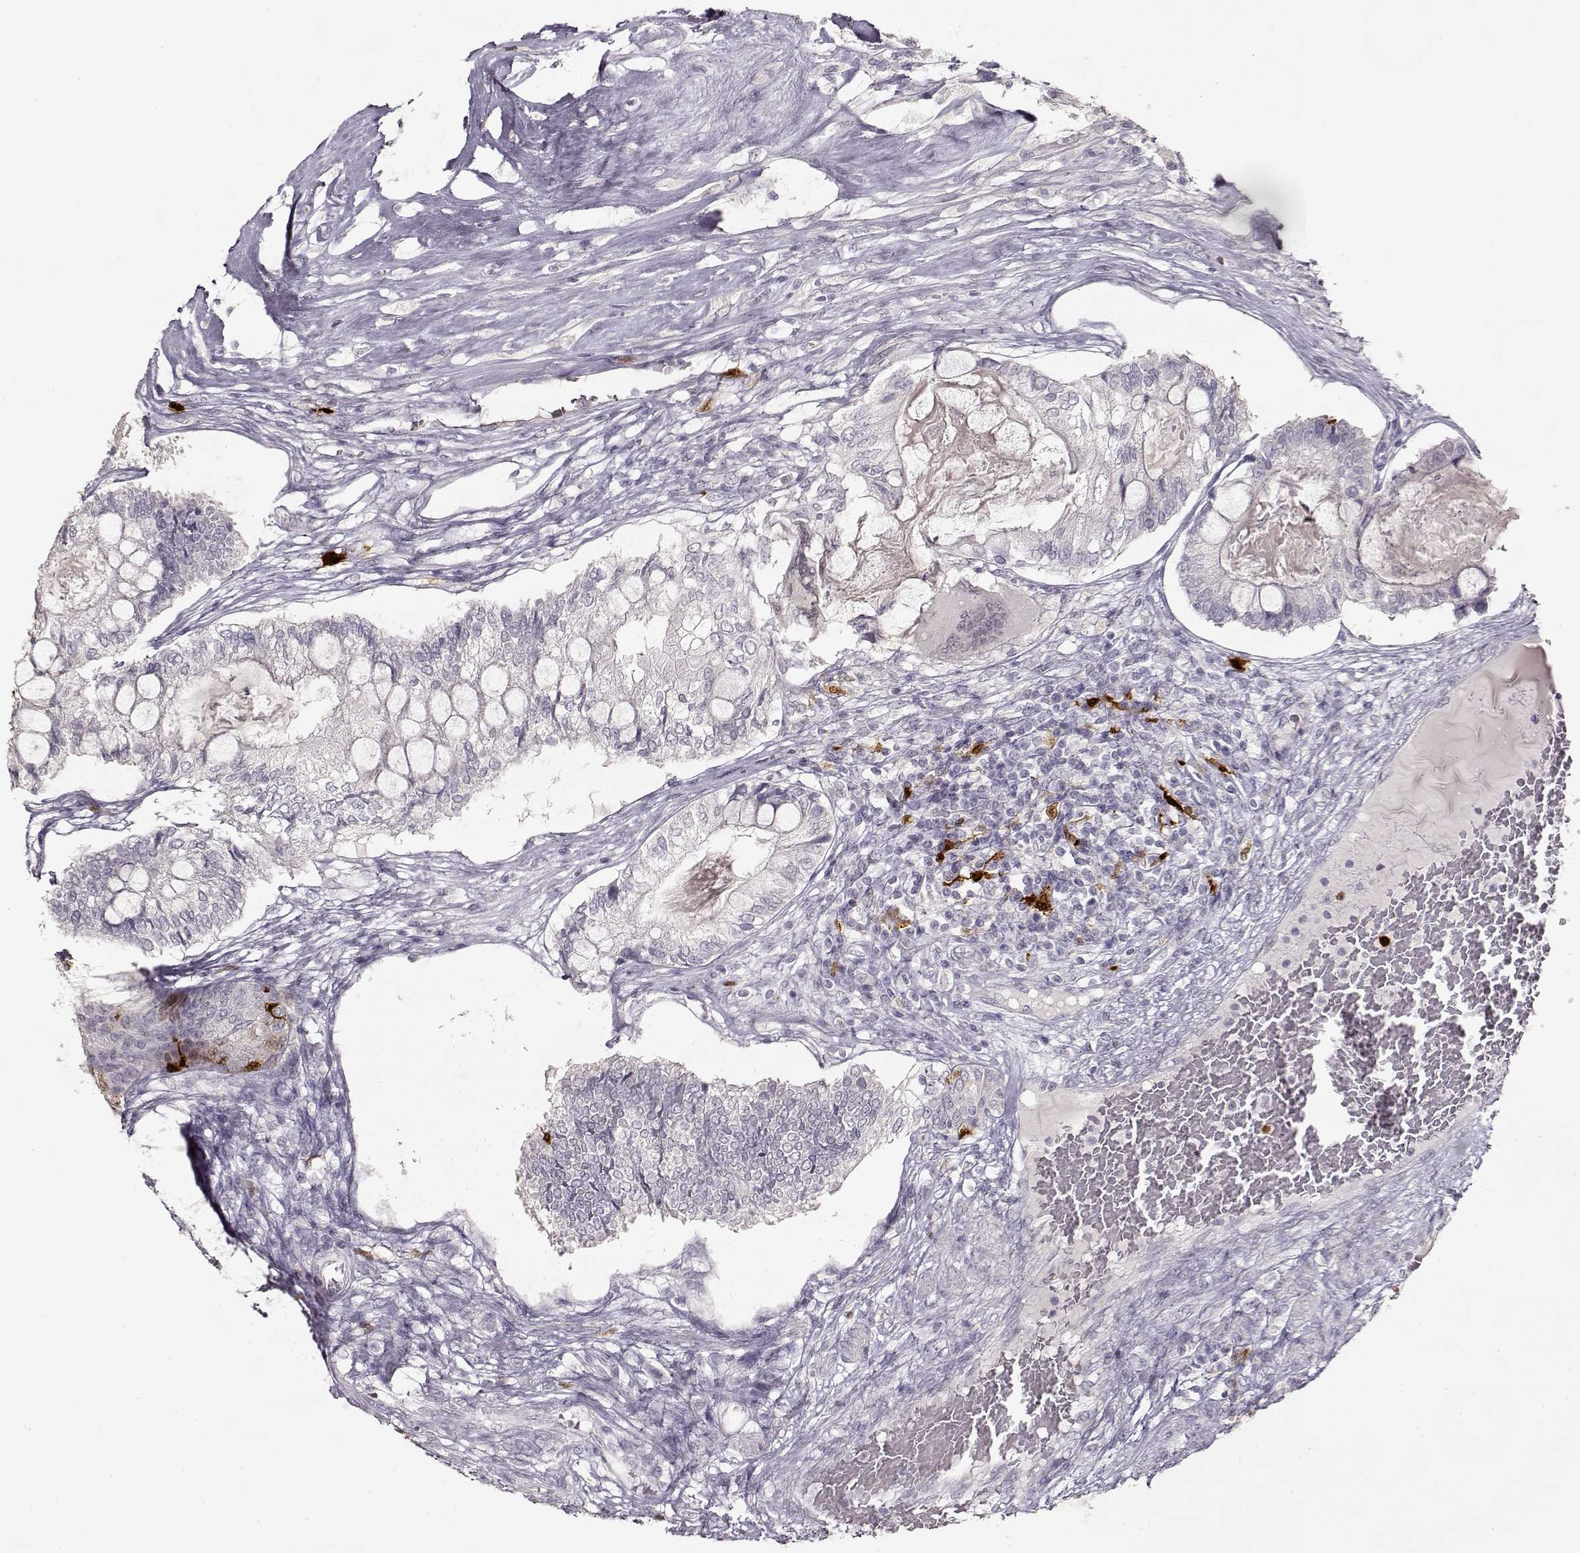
{"staining": {"intensity": "negative", "quantity": "none", "location": "none"}, "tissue": "testis cancer", "cell_type": "Tumor cells", "image_type": "cancer", "snomed": [{"axis": "morphology", "description": "Seminoma, NOS"}, {"axis": "morphology", "description": "Carcinoma, Embryonal, NOS"}, {"axis": "topography", "description": "Testis"}], "caption": "Tumor cells show no significant protein staining in testis embryonal carcinoma. (Immunohistochemistry, brightfield microscopy, high magnification).", "gene": "S100B", "patient": {"sex": "male", "age": 41}}